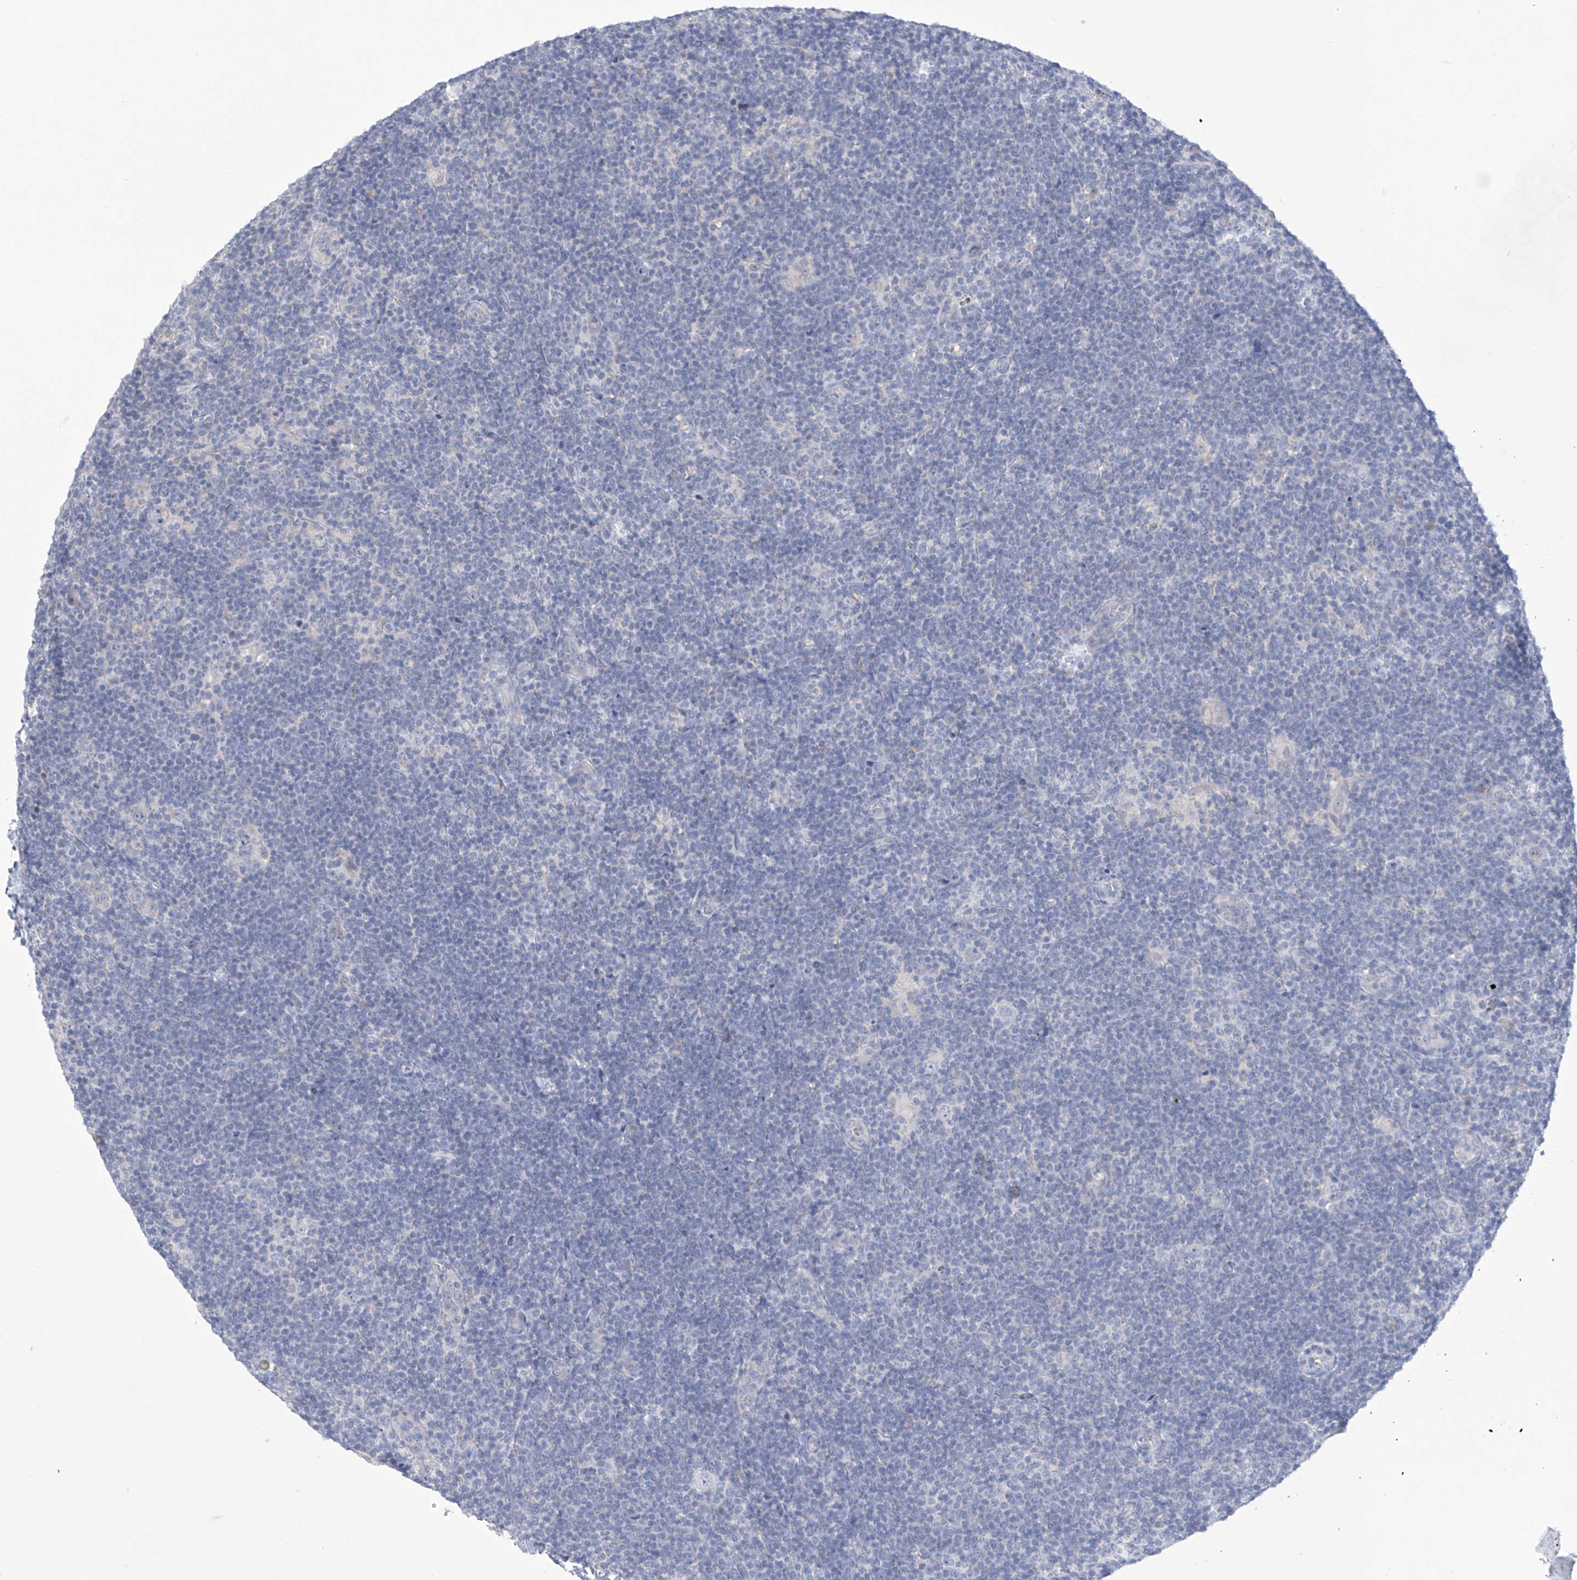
{"staining": {"intensity": "negative", "quantity": "none", "location": "none"}, "tissue": "lymphoma", "cell_type": "Tumor cells", "image_type": "cancer", "snomed": [{"axis": "morphology", "description": "Hodgkin's disease, NOS"}, {"axis": "topography", "description": "Lymph node"}], "caption": "The image displays no staining of tumor cells in Hodgkin's disease.", "gene": "IBA57", "patient": {"sex": "female", "age": 57}}